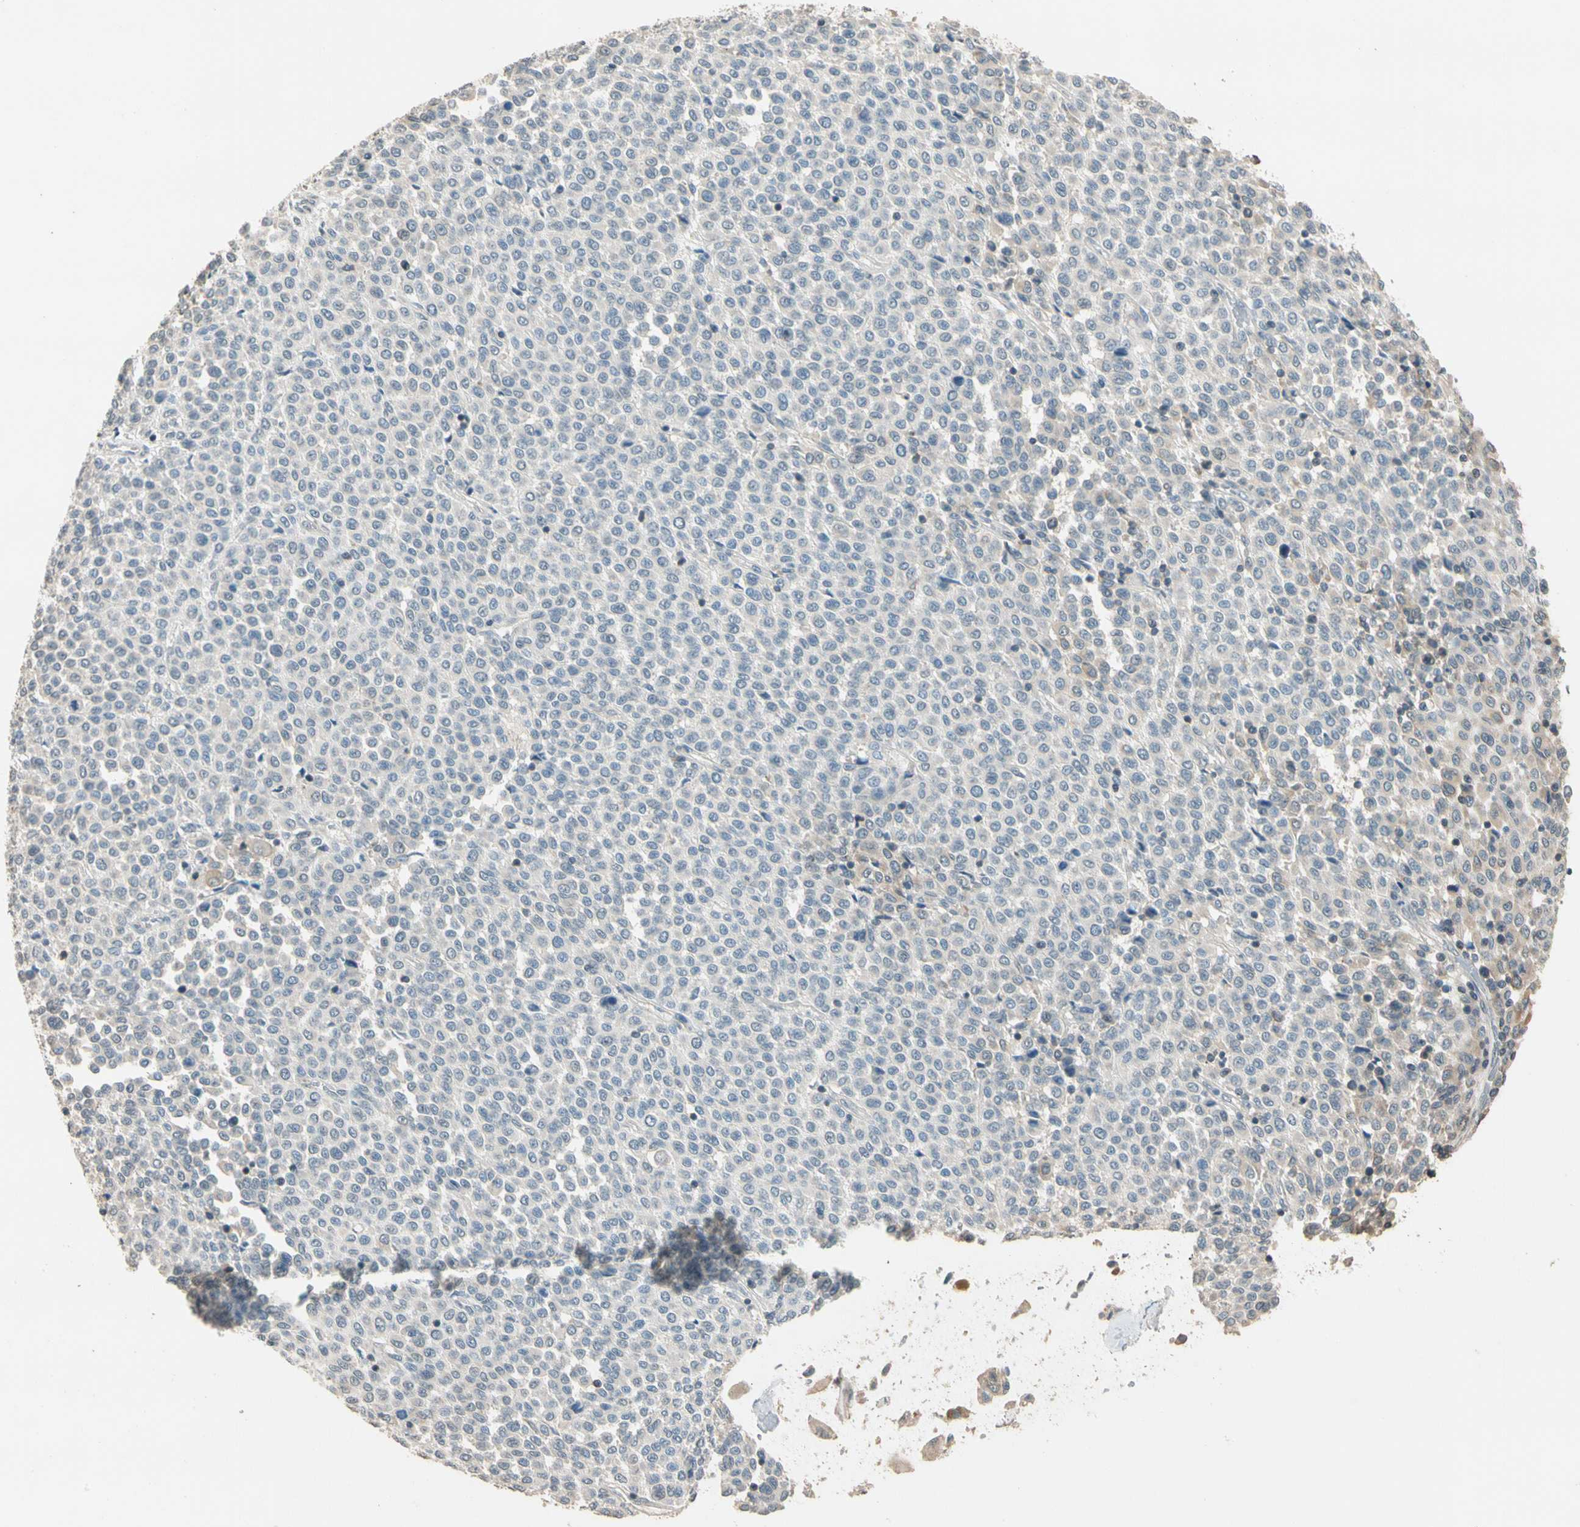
{"staining": {"intensity": "weak", "quantity": "<25%", "location": "cytoplasmic/membranous"}, "tissue": "melanoma", "cell_type": "Tumor cells", "image_type": "cancer", "snomed": [{"axis": "morphology", "description": "Malignant melanoma, Metastatic site"}, {"axis": "topography", "description": "Pancreas"}], "caption": "This photomicrograph is of melanoma stained with immunohistochemistry (IHC) to label a protein in brown with the nuclei are counter-stained blue. There is no expression in tumor cells. The staining is performed using DAB (3,3'-diaminobenzidine) brown chromogen with nuclei counter-stained in using hematoxylin.", "gene": "MAP3K7", "patient": {"sex": "female", "age": 30}}